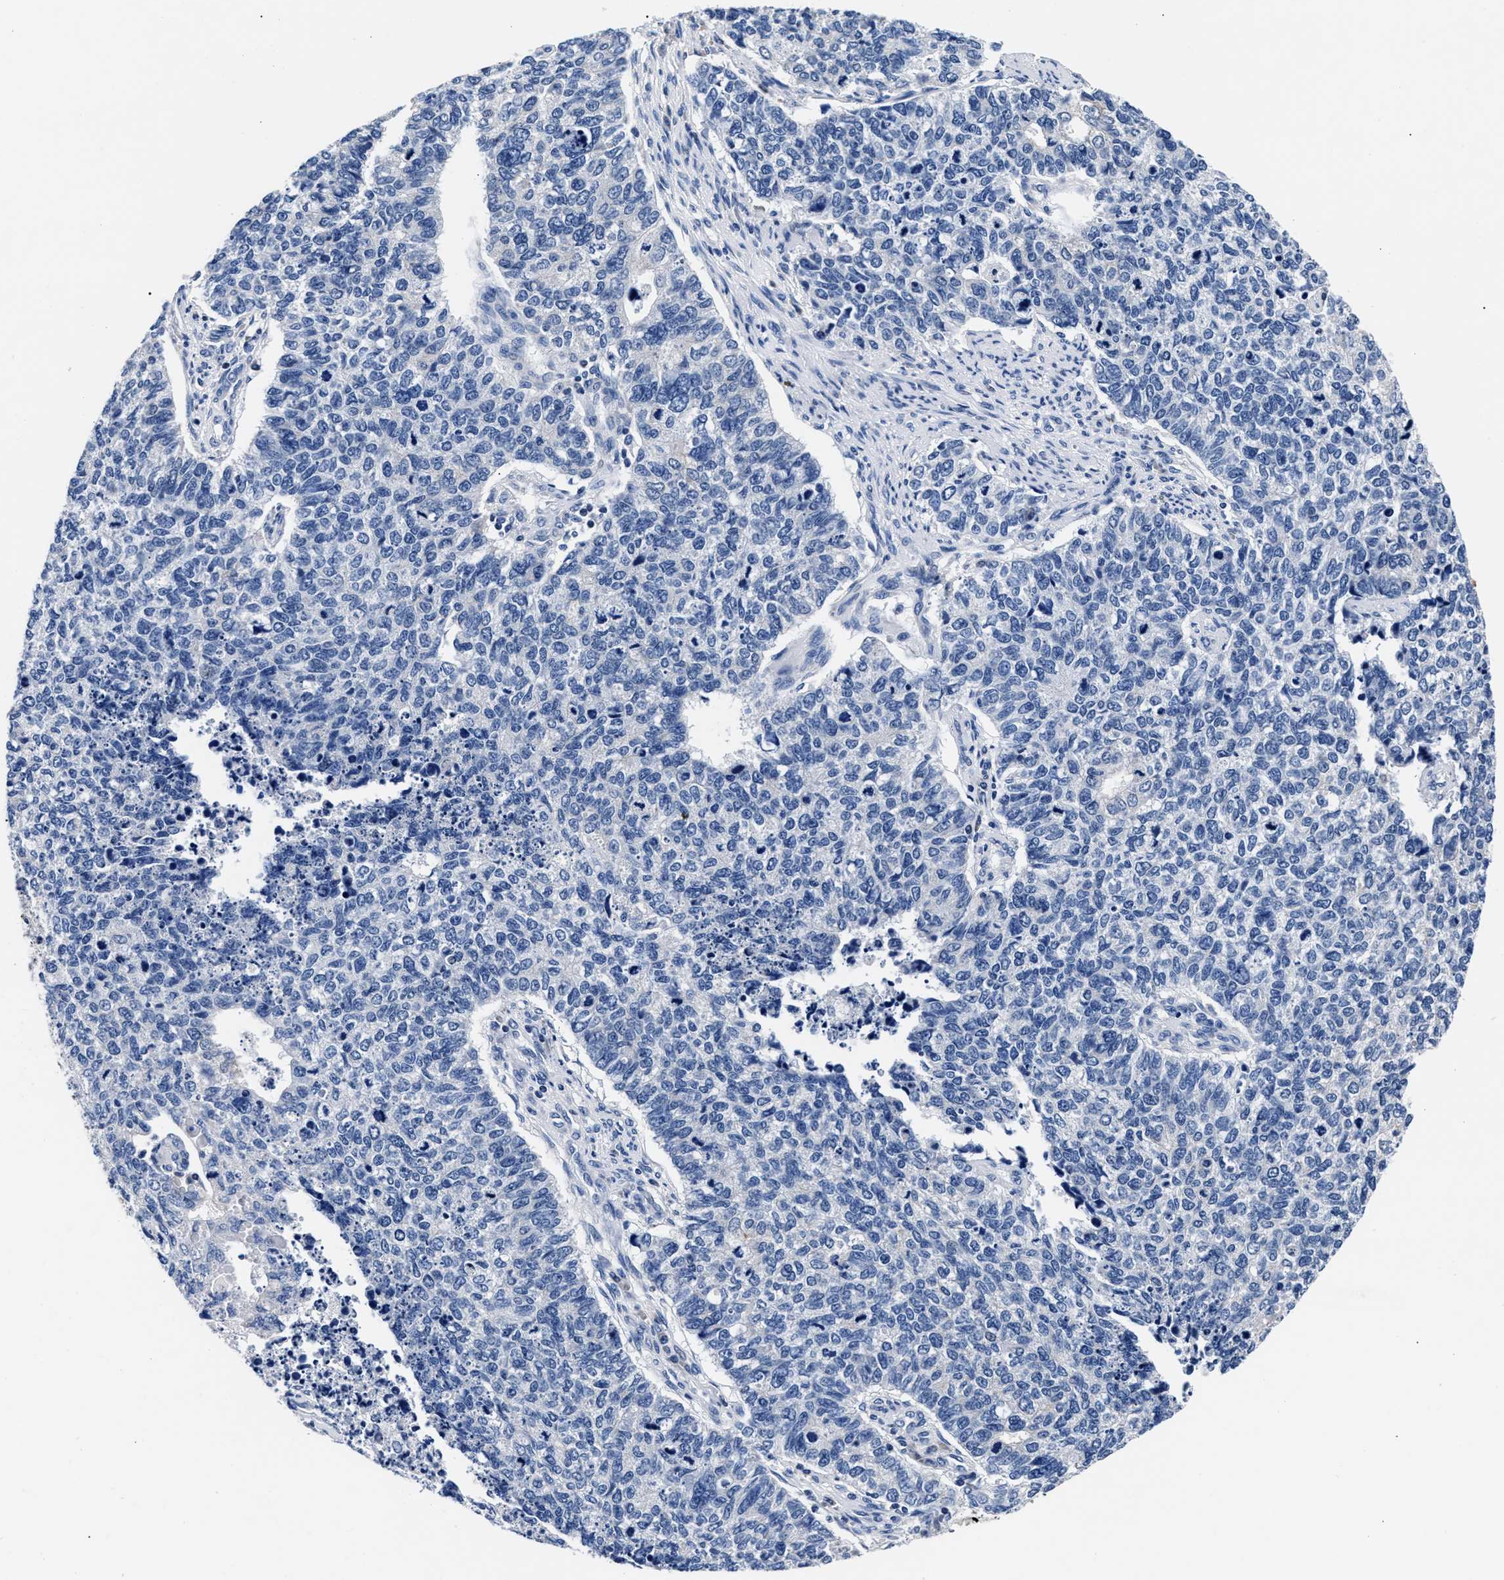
{"staining": {"intensity": "negative", "quantity": "none", "location": "none"}, "tissue": "cervical cancer", "cell_type": "Tumor cells", "image_type": "cancer", "snomed": [{"axis": "morphology", "description": "Squamous cell carcinoma, NOS"}, {"axis": "topography", "description": "Cervix"}], "caption": "Micrograph shows no significant protein staining in tumor cells of cervical cancer.", "gene": "PHF24", "patient": {"sex": "female", "age": 63}}